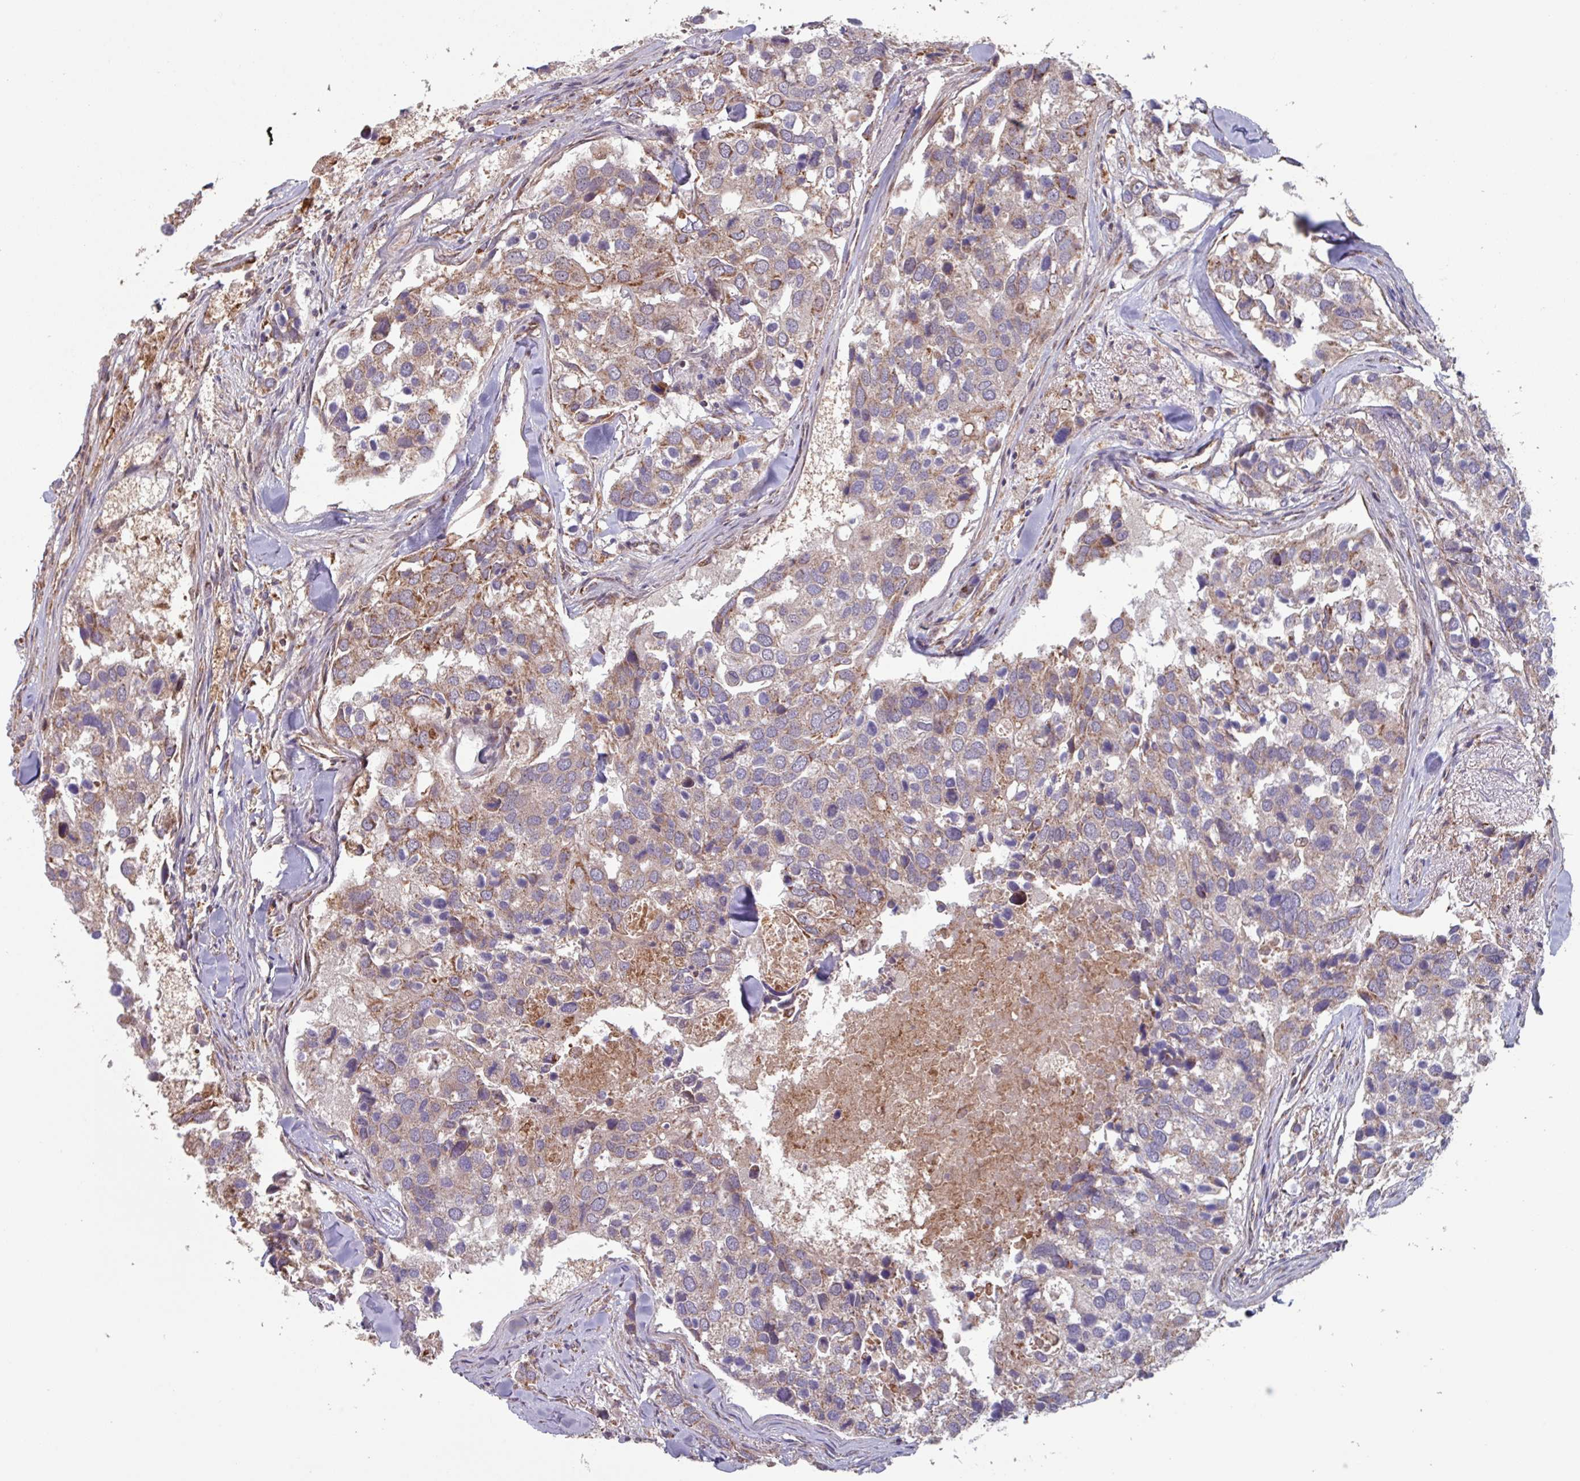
{"staining": {"intensity": "moderate", "quantity": "<25%", "location": "cytoplasmic/membranous"}, "tissue": "breast cancer", "cell_type": "Tumor cells", "image_type": "cancer", "snomed": [{"axis": "morphology", "description": "Duct carcinoma"}, {"axis": "topography", "description": "Breast"}], "caption": "IHC of breast cancer displays low levels of moderate cytoplasmic/membranous positivity in about <25% of tumor cells.", "gene": "COX7C", "patient": {"sex": "female", "age": 83}}